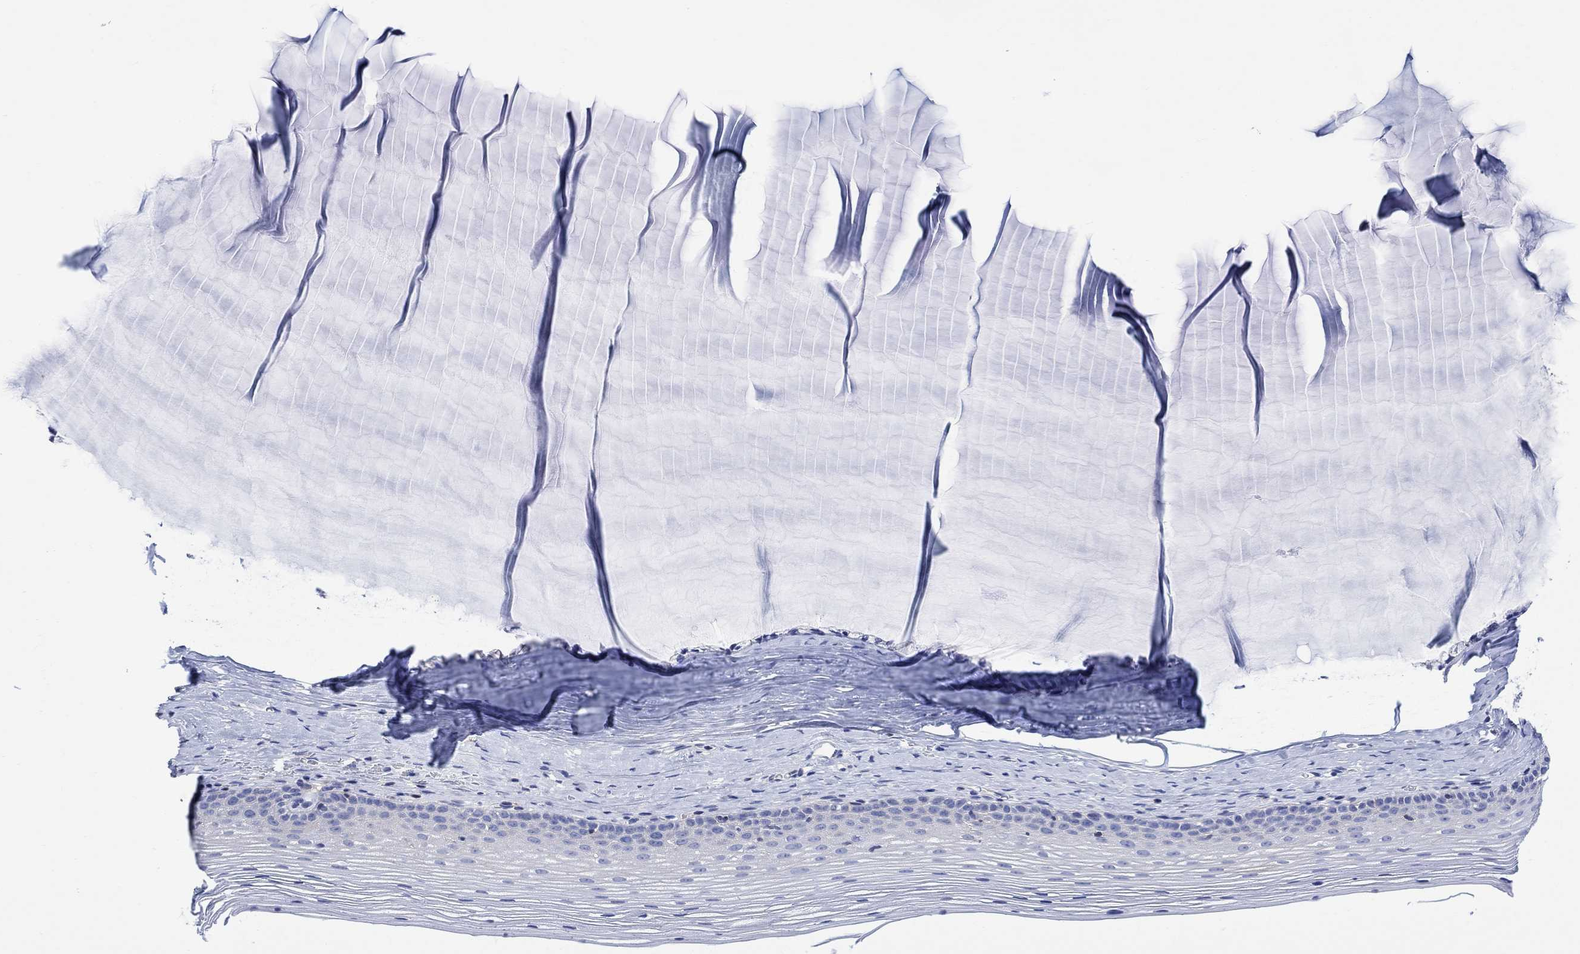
{"staining": {"intensity": "negative", "quantity": "none", "location": "none"}, "tissue": "cervix", "cell_type": "Glandular cells", "image_type": "normal", "snomed": [{"axis": "morphology", "description": "Normal tissue, NOS"}, {"axis": "topography", "description": "Cervix"}], "caption": "DAB immunohistochemical staining of benign cervix exhibits no significant staining in glandular cells. (Brightfield microscopy of DAB immunohistochemistry at high magnification).", "gene": "GBP5", "patient": {"sex": "female", "age": 40}}